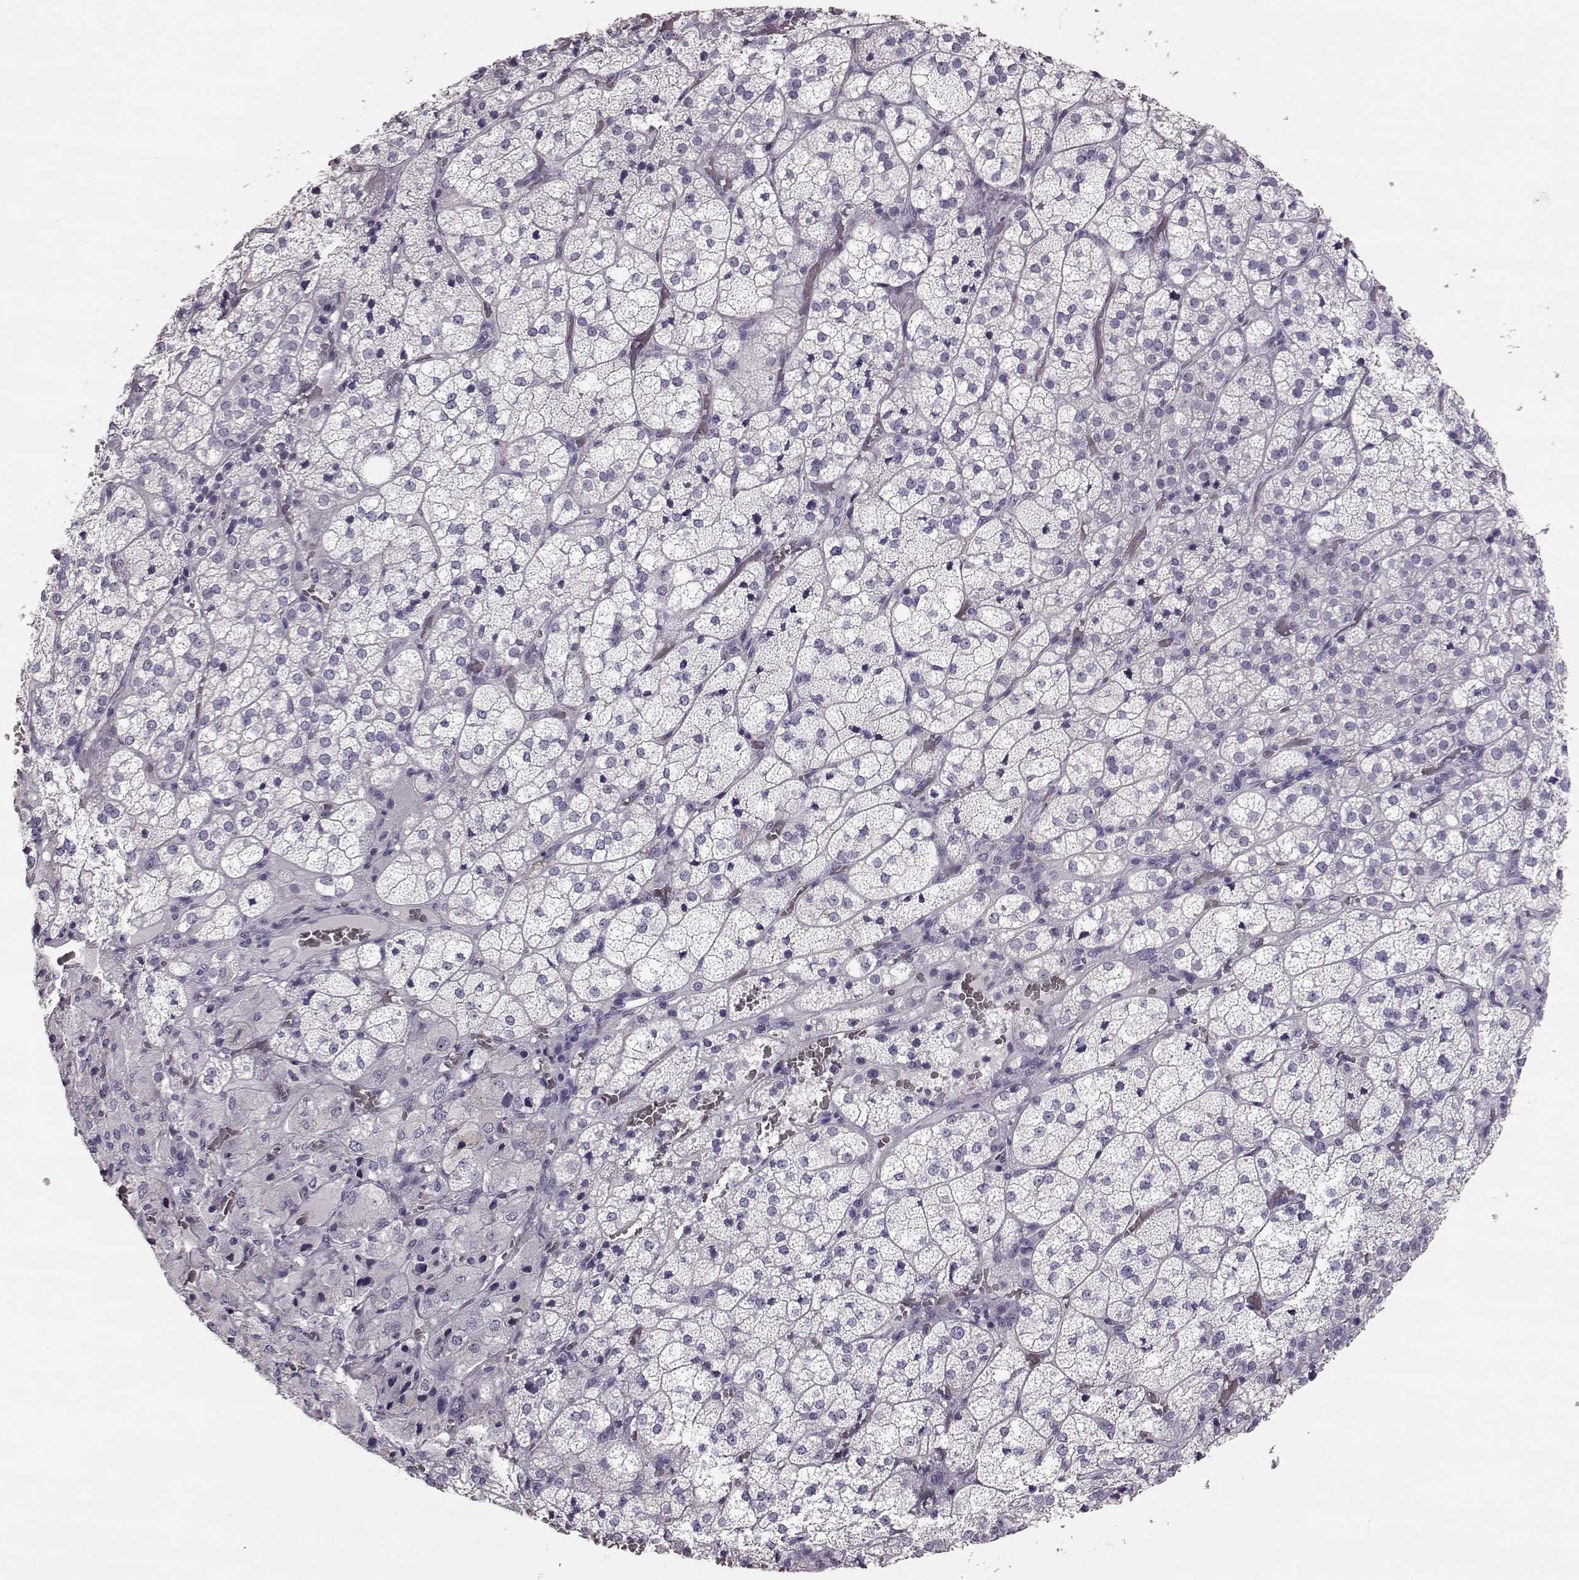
{"staining": {"intensity": "negative", "quantity": "none", "location": "none"}, "tissue": "adrenal gland", "cell_type": "Glandular cells", "image_type": "normal", "snomed": [{"axis": "morphology", "description": "Normal tissue, NOS"}, {"axis": "topography", "description": "Adrenal gland"}], "caption": "IHC histopathology image of unremarkable adrenal gland: human adrenal gland stained with DAB displays no significant protein expression in glandular cells.", "gene": "NPTXR", "patient": {"sex": "female", "age": 60}}